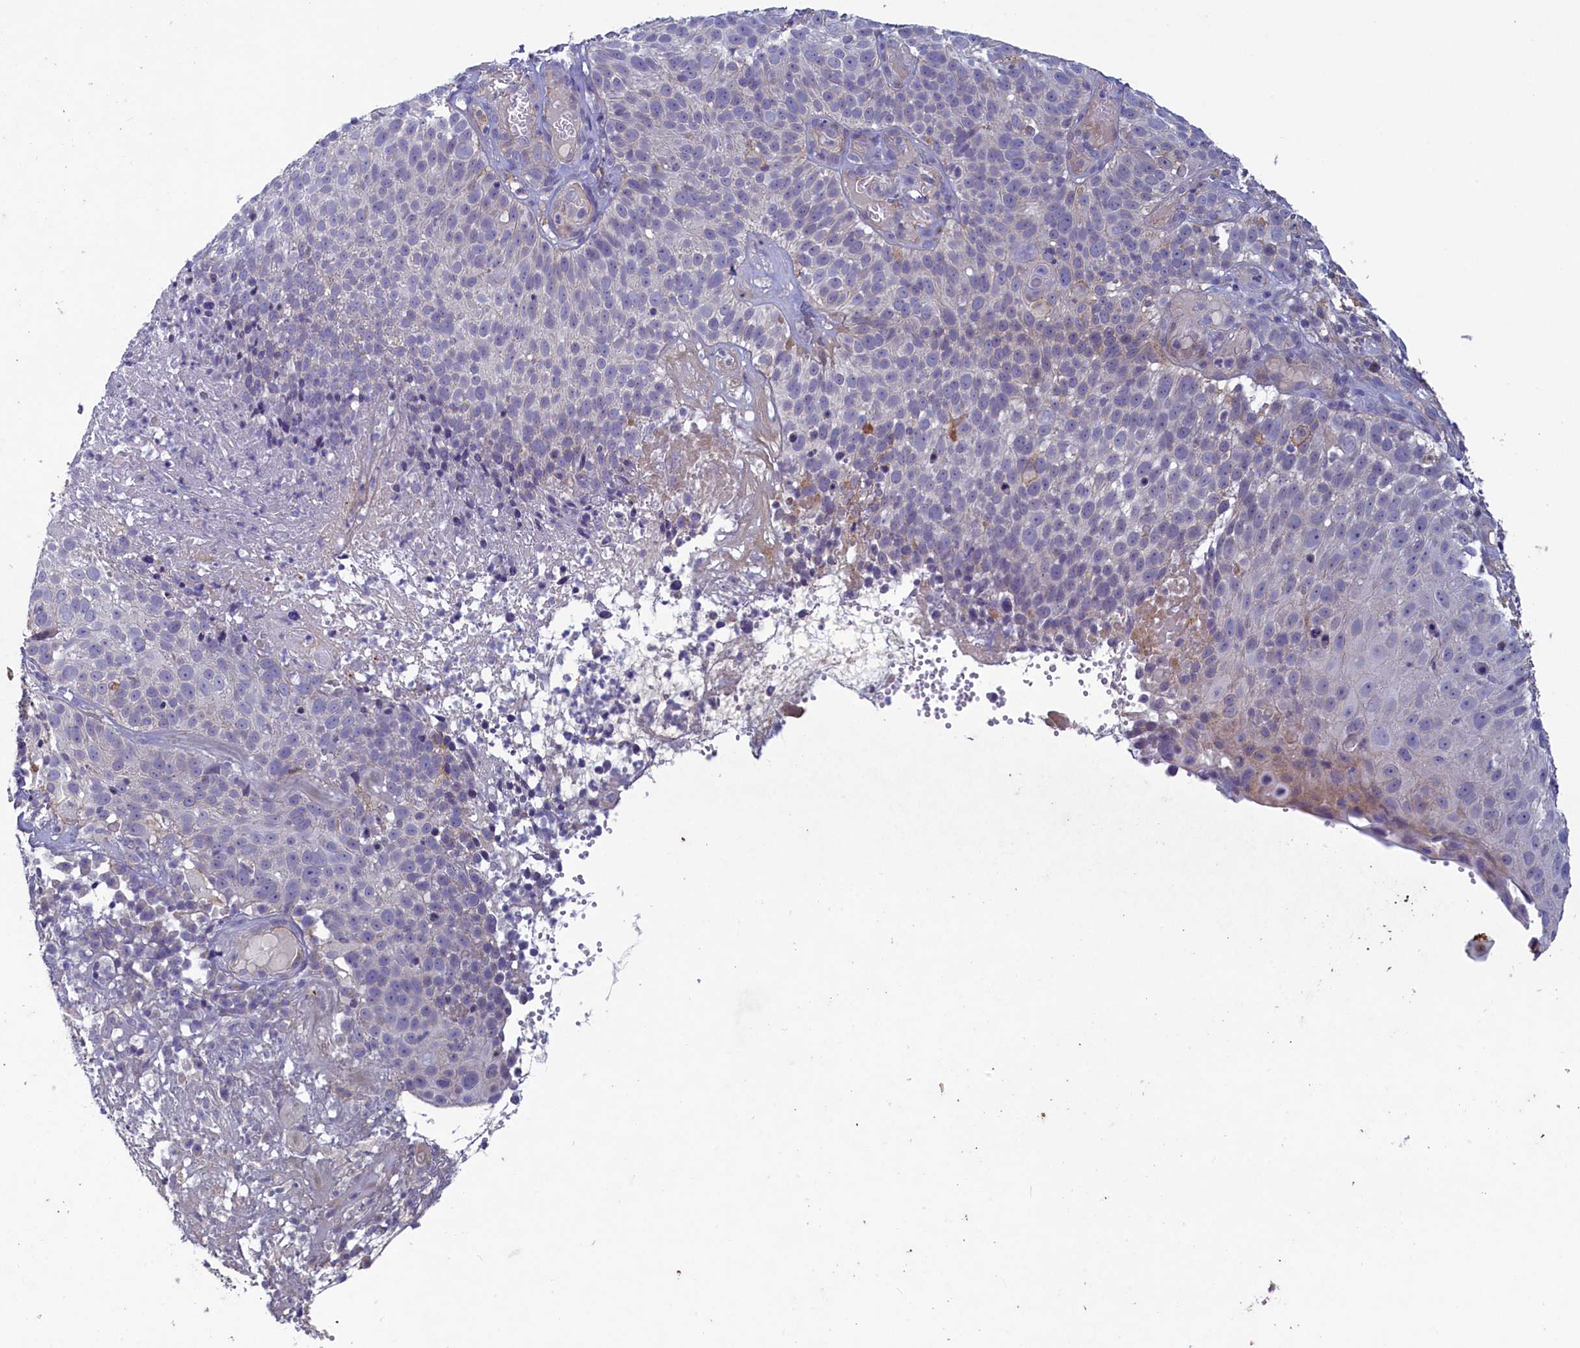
{"staining": {"intensity": "negative", "quantity": "none", "location": "none"}, "tissue": "cervical cancer", "cell_type": "Tumor cells", "image_type": "cancer", "snomed": [{"axis": "morphology", "description": "Squamous cell carcinoma, NOS"}, {"axis": "topography", "description": "Cervix"}], "caption": "Protein analysis of cervical cancer reveals no significant positivity in tumor cells.", "gene": "PLEKHG6", "patient": {"sex": "female", "age": 74}}